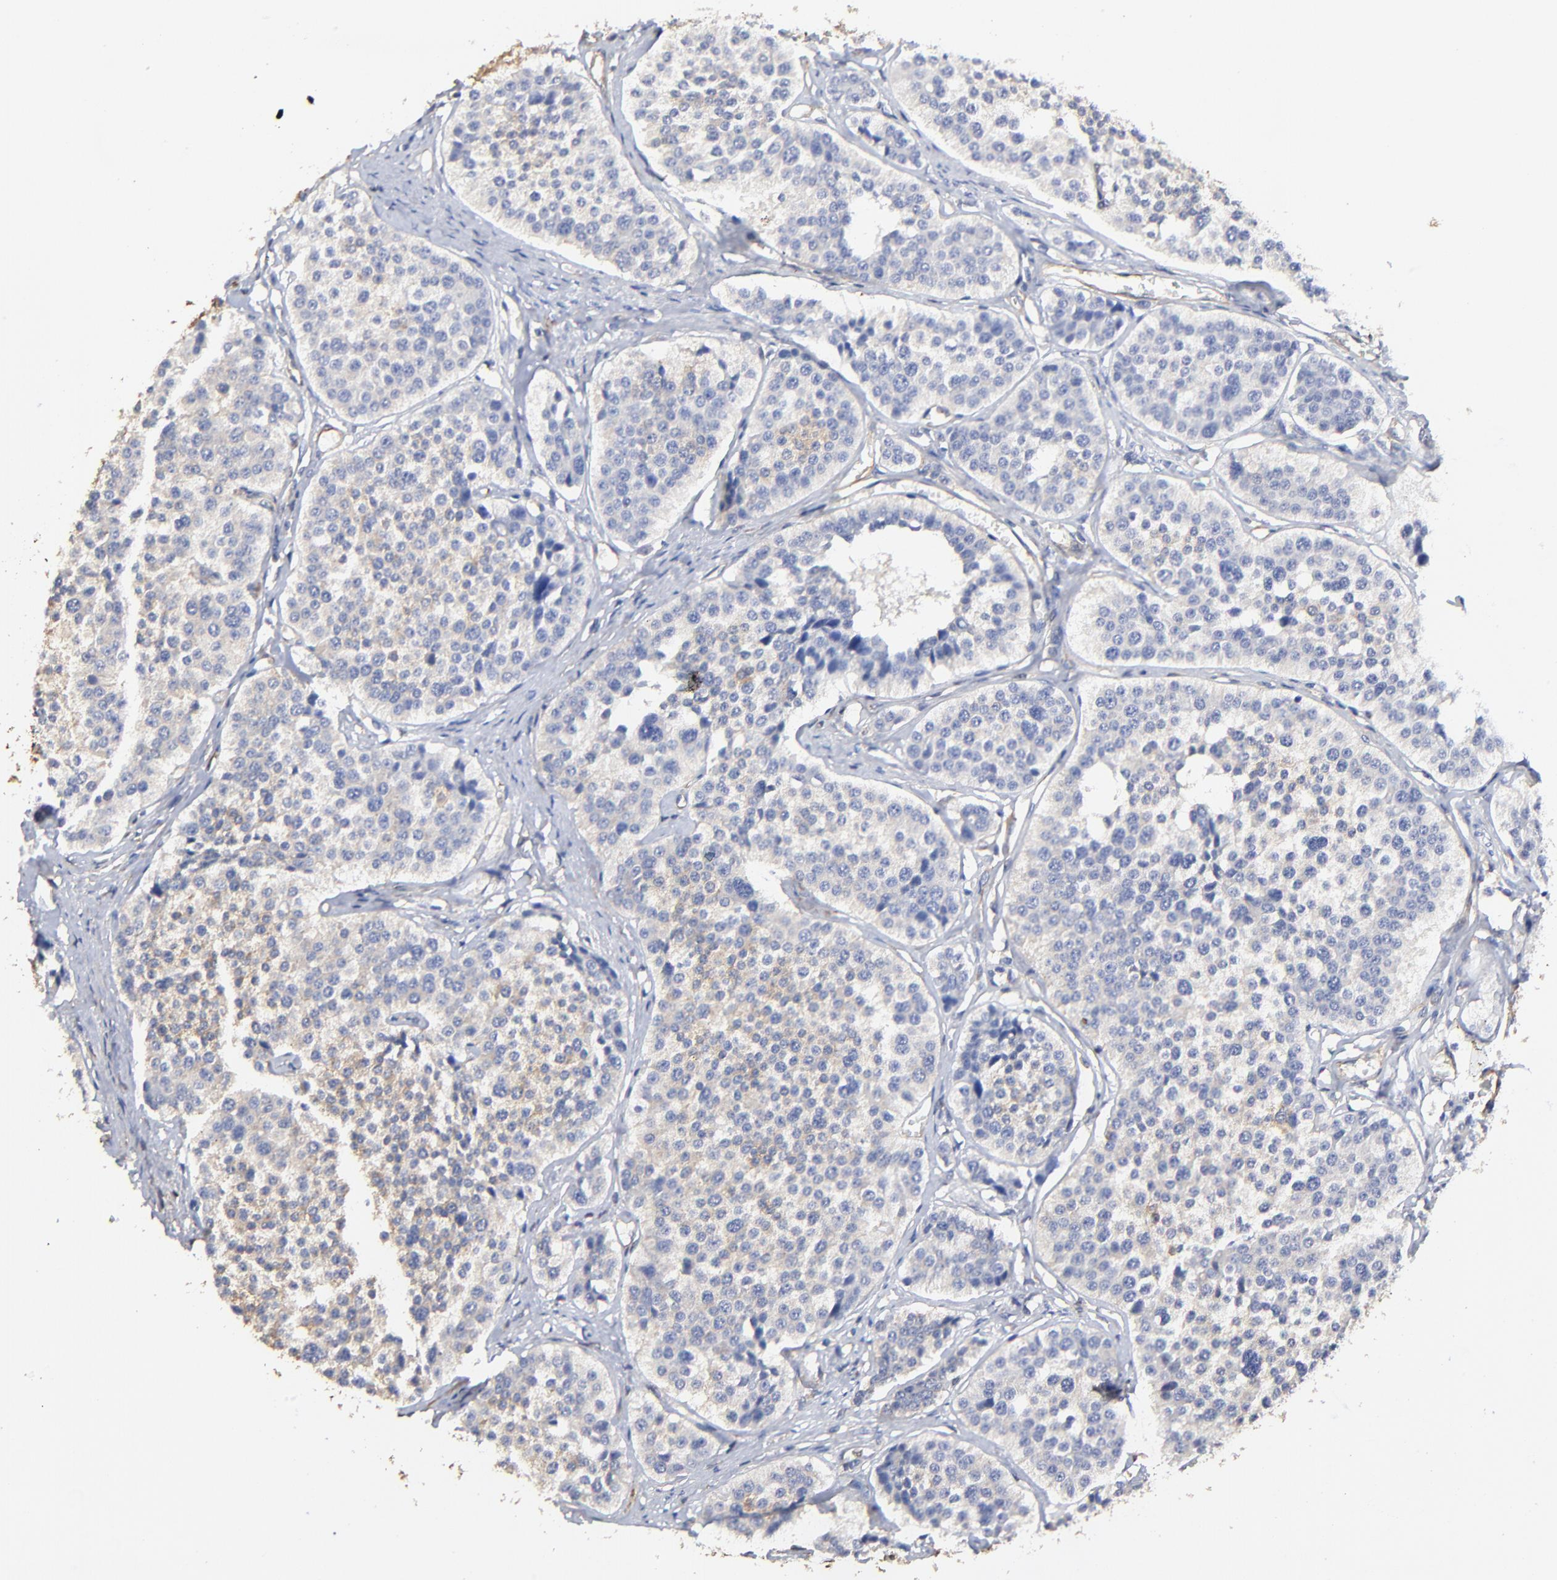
{"staining": {"intensity": "negative", "quantity": "none", "location": "none"}, "tissue": "carcinoid", "cell_type": "Tumor cells", "image_type": "cancer", "snomed": [{"axis": "morphology", "description": "Carcinoid, malignant, NOS"}, {"axis": "topography", "description": "Small intestine"}], "caption": "The immunohistochemistry (IHC) micrograph has no significant staining in tumor cells of carcinoid (malignant) tissue.", "gene": "TAGLN2", "patient": {"sex": "male", "age": 60}}